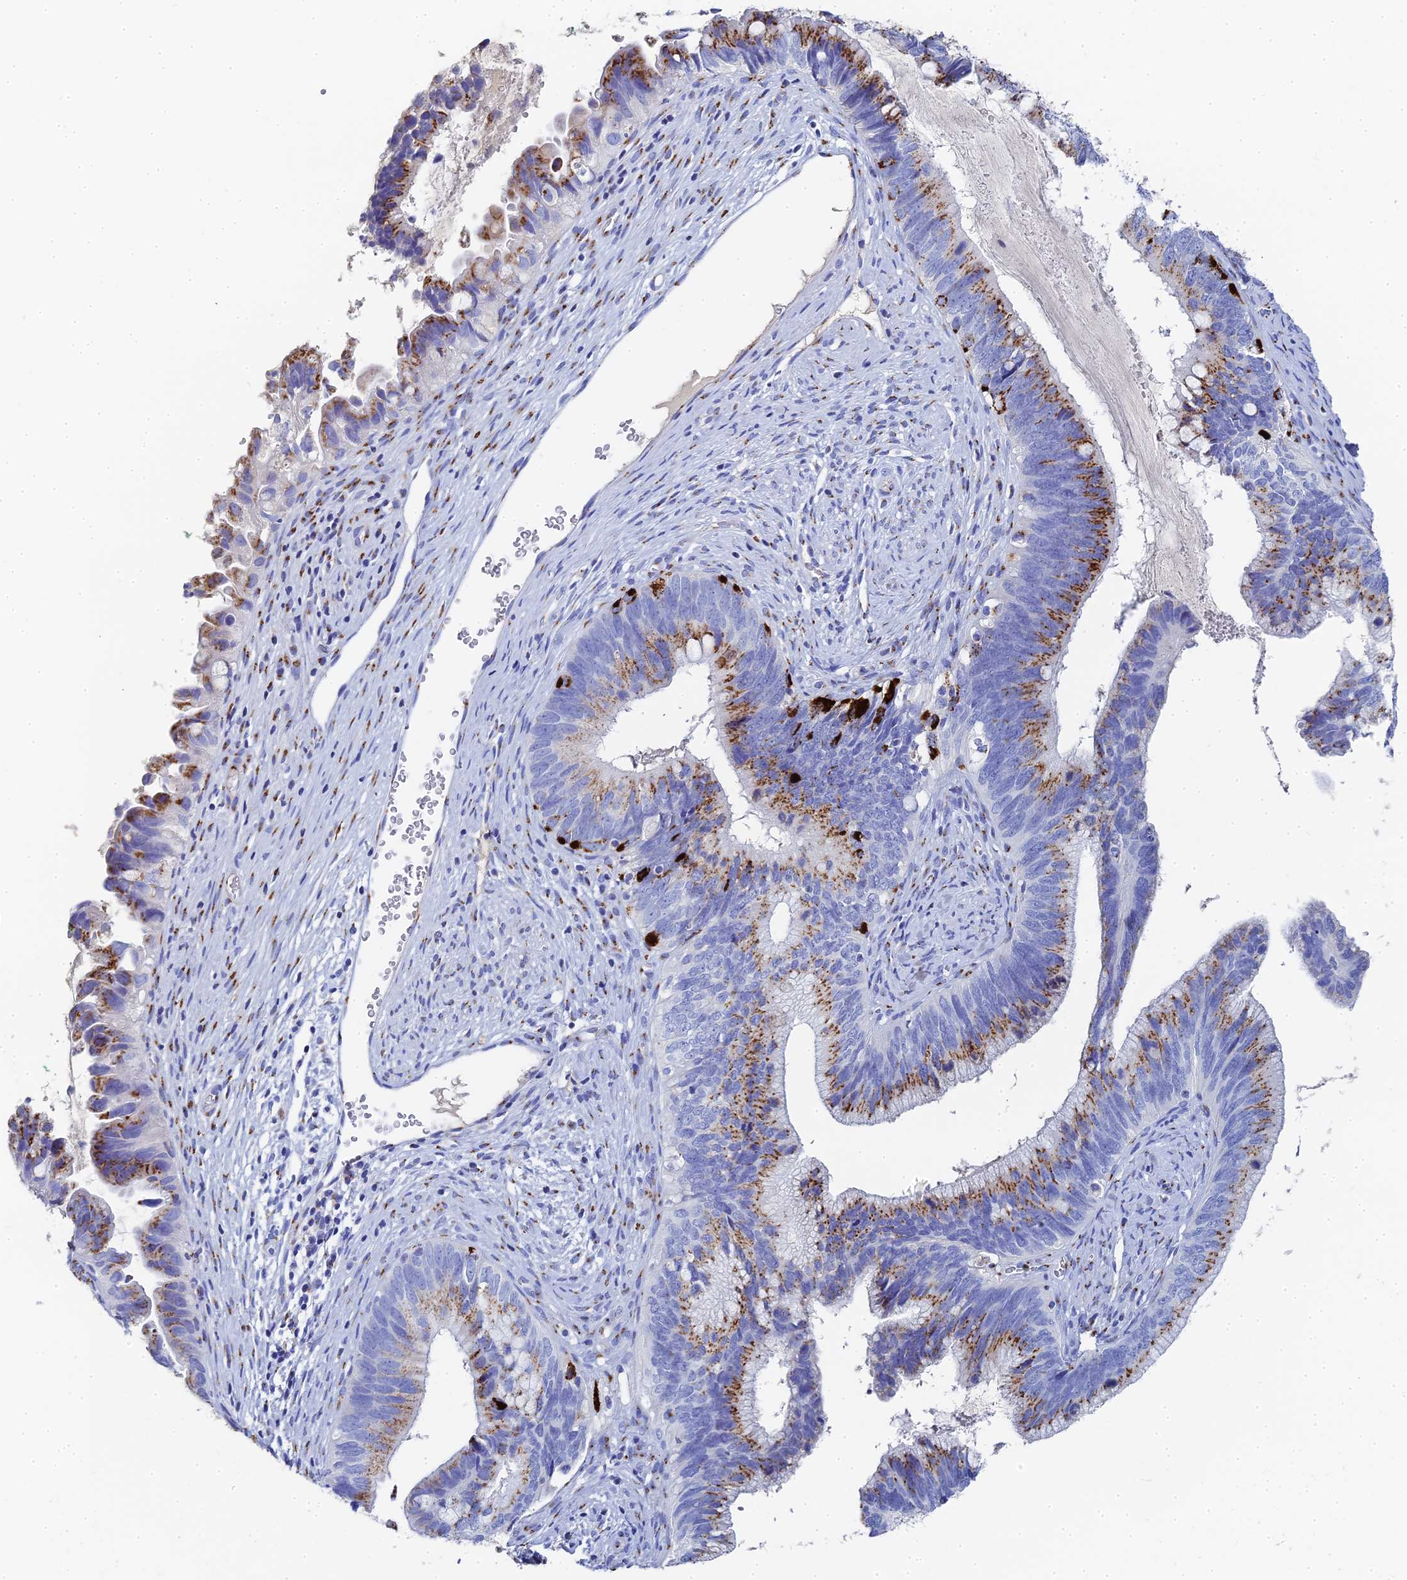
{"staining": {"intensity": "moderate", "quantity": ">75%", "location": "cytoplasmic/membranous"}, "tissue": "cervical cancer", "cell_type": "Tumor cells", "image_type": "cancer", "snomed": [{"axis": "morphology", "description": "Adenocarcinoma, NOS"}, {"axis": "topography", "description": "Cervix"}], "caption": "IHC image of cervical cancer stained for a protein (brown), which demonstrates medium levels of moderate cytoplasmic/membranous positivity in approximately >75% of tumor cells.", "gene": "ENSG00000268674", "patient": {"sex": "female", "age": 42}}